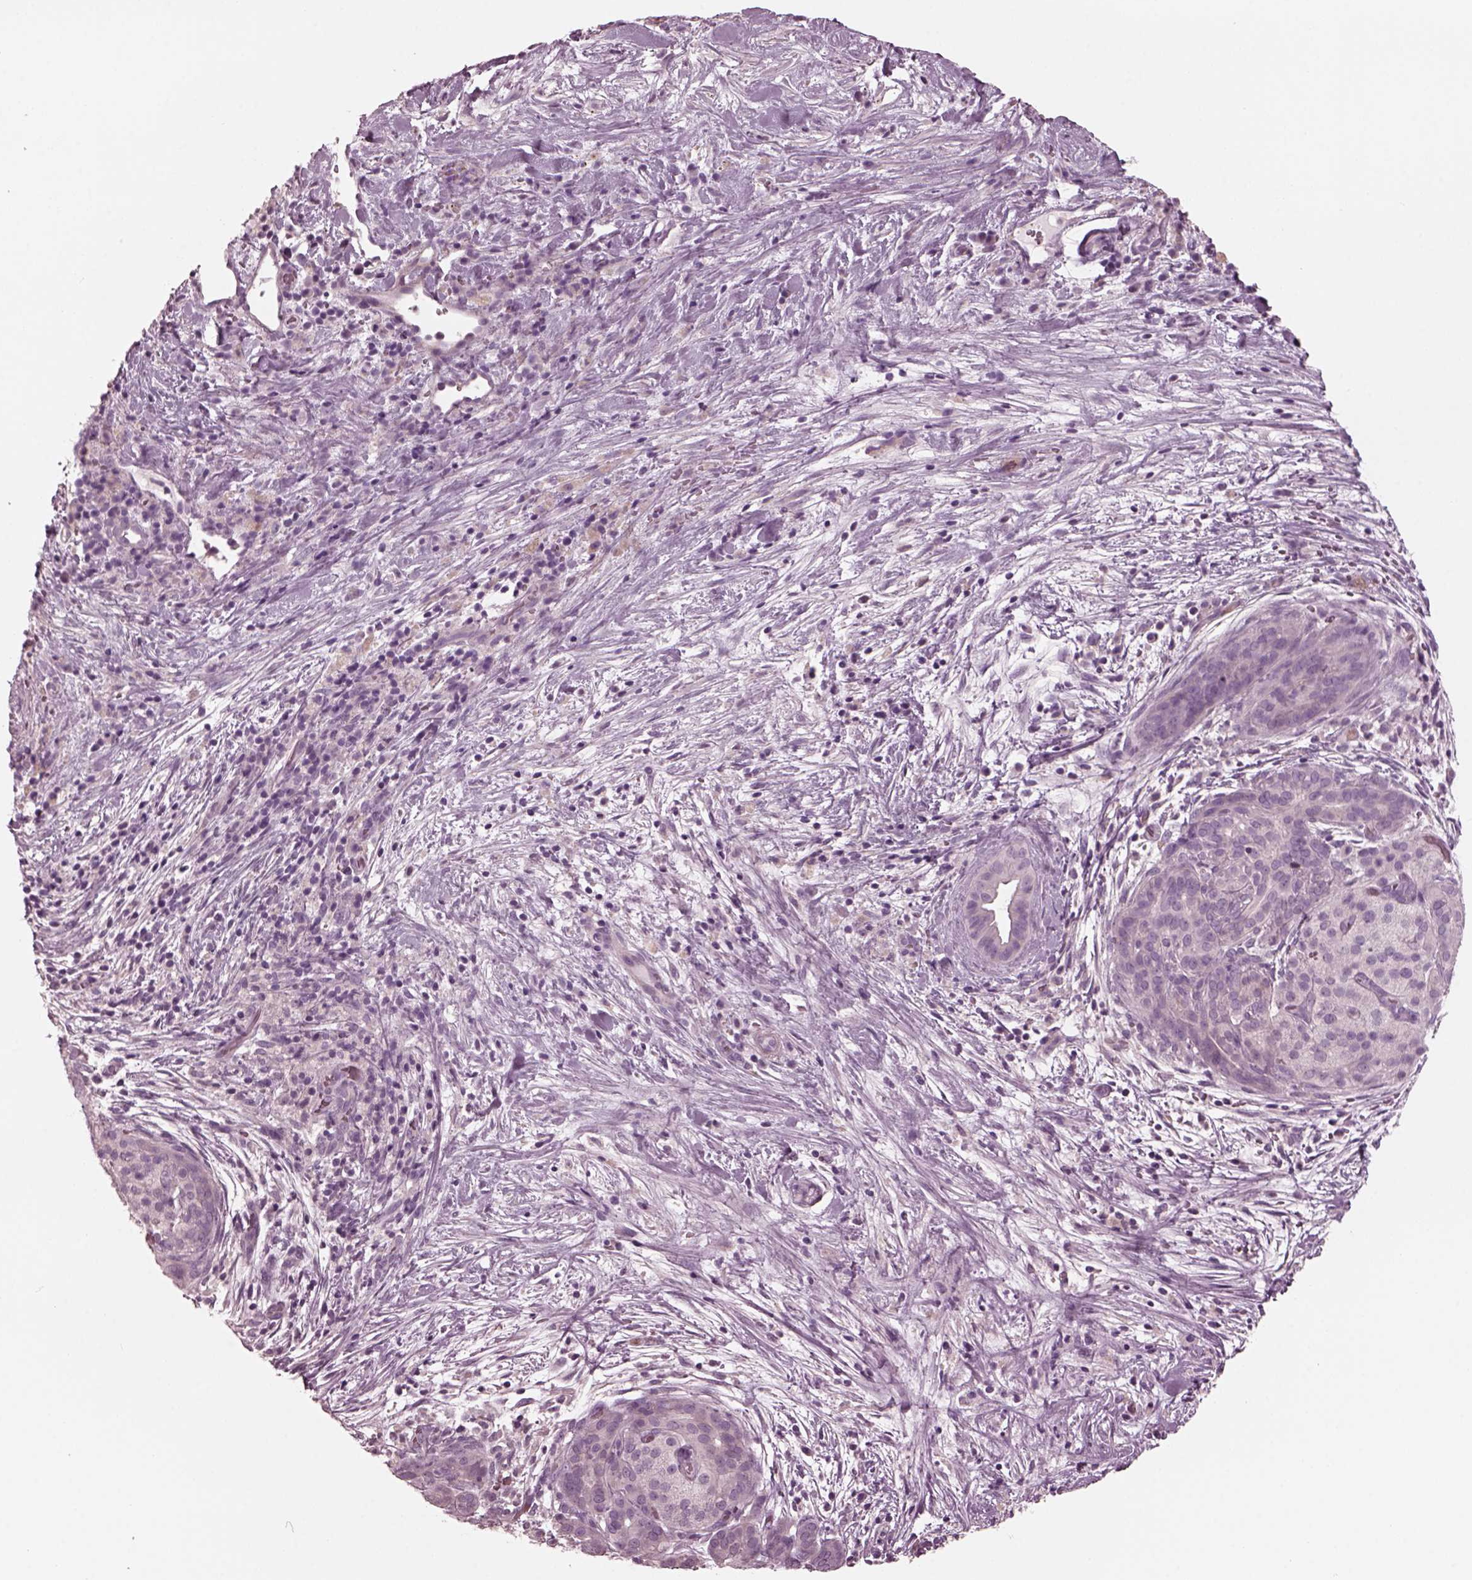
{"staining": {"intensity": "negative", "quantity": "none", "location": "none"}, "tissue": "pancreatic cancer", "cell_type": "Tumor cells", "image_type": "cancer", "snomed": [{"axis": "morphology", "description": "Adenocarcinoma, NOS"}, {"axis": "topography", "description": "Pancreas"}], "caption": "Adenocarcinoma (pancreatic) was stained to show a protein in brown. There is no significant expression in tumor cells.", "gene": "YY2", "patient": {"sex": "male", "age": 44}}